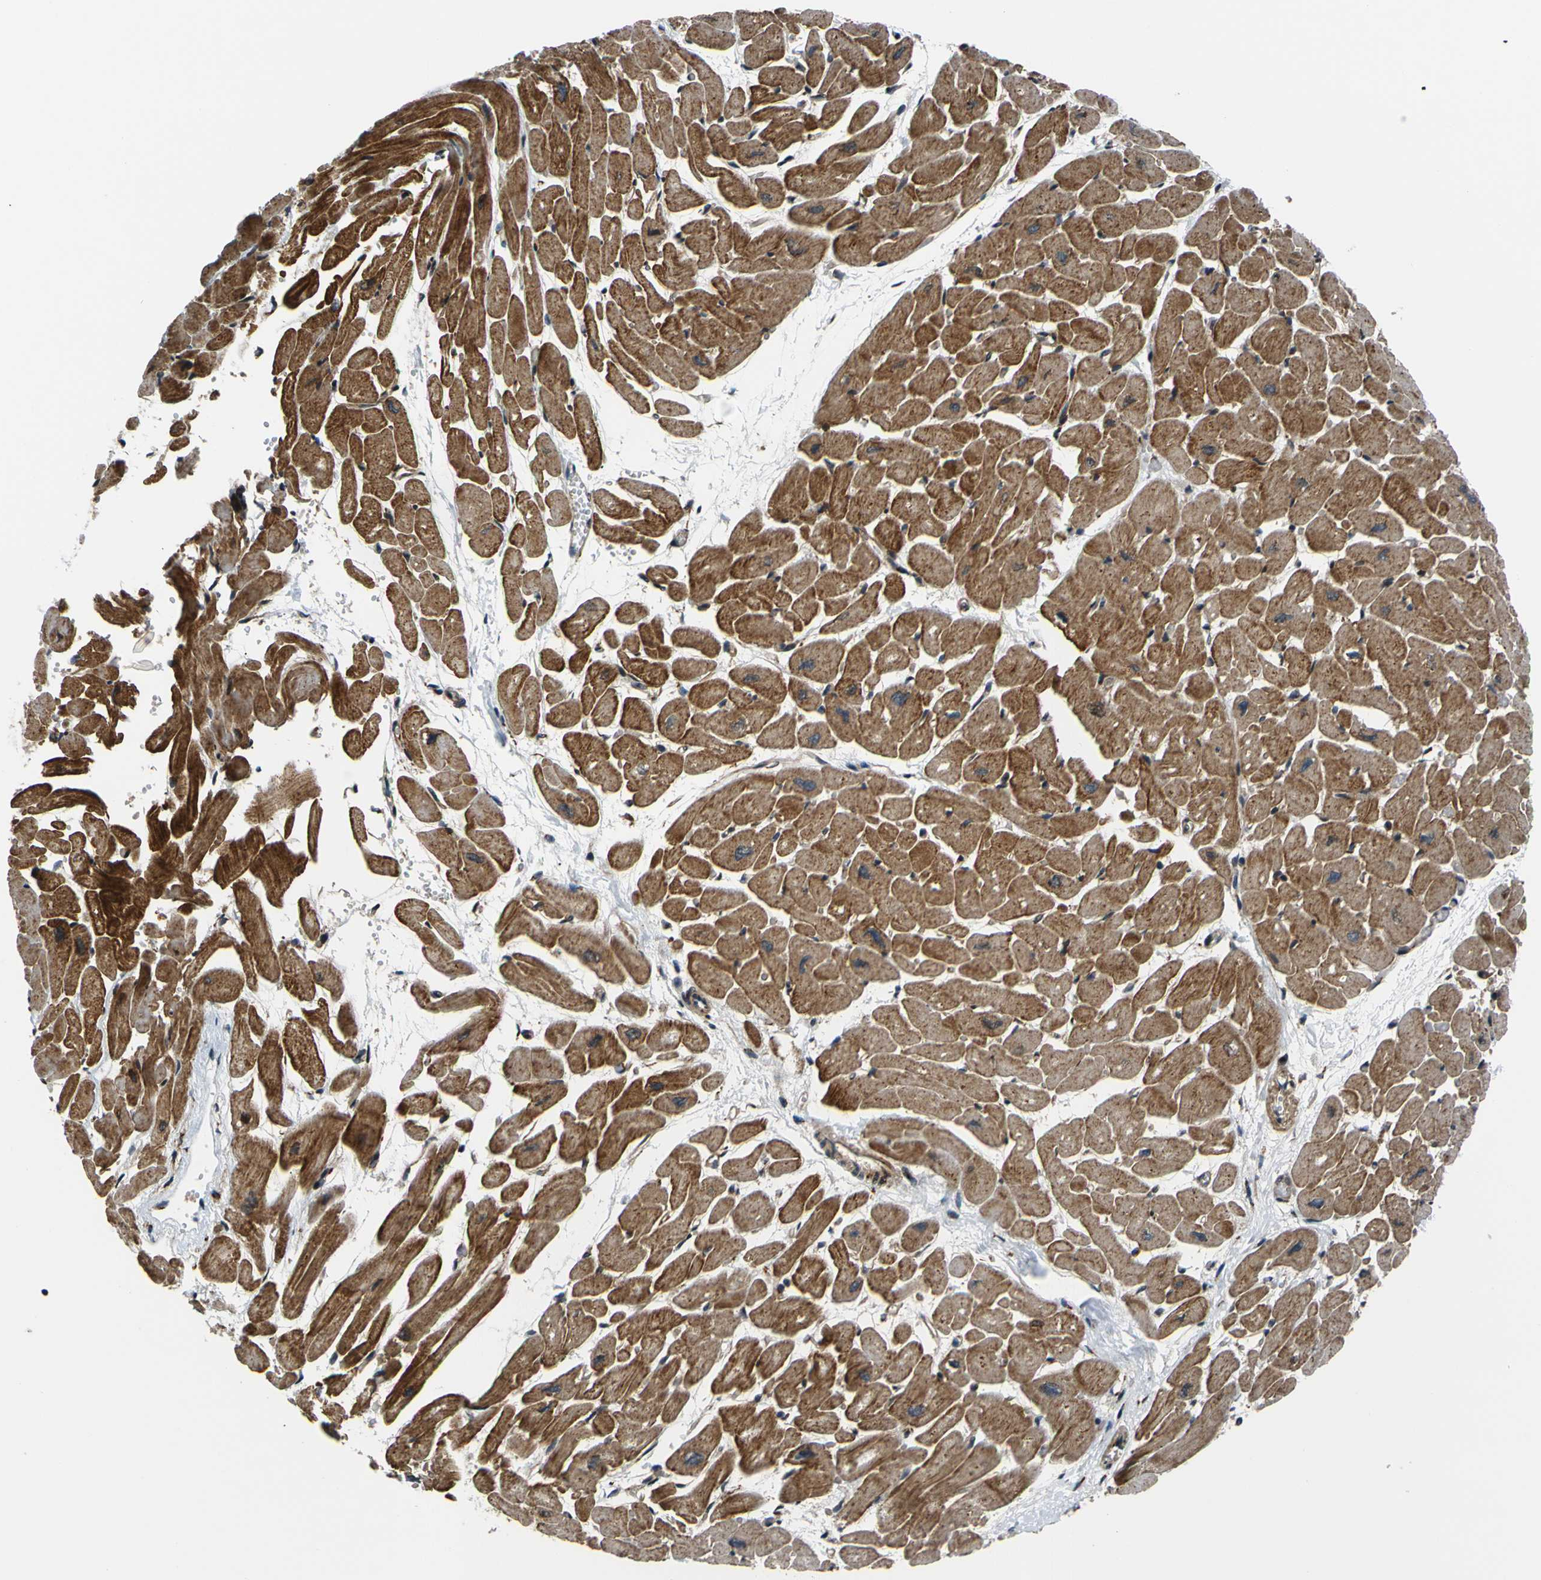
{"staining": {"intensity": "moderate", "quantity": ">75%", "location": "cytoplasmic/membranous"}, "tissue": "heart muscle", "cell_type": "Cardiomyocytes", "image_type": "normal", "snomed": [{"axis": "morphology", "description": "Normal tissue, NOS"}, {"axis": "topography", "description": "Heart"}], "caption": "A brown stain labels moderate cytoplasmic/membranous expression of a protein in cardiomyocytes of benign heart muscle. Nuclei are stained in blue.", "gene": "AKAP9", "patient": {"sex": "male", "age": 45}}